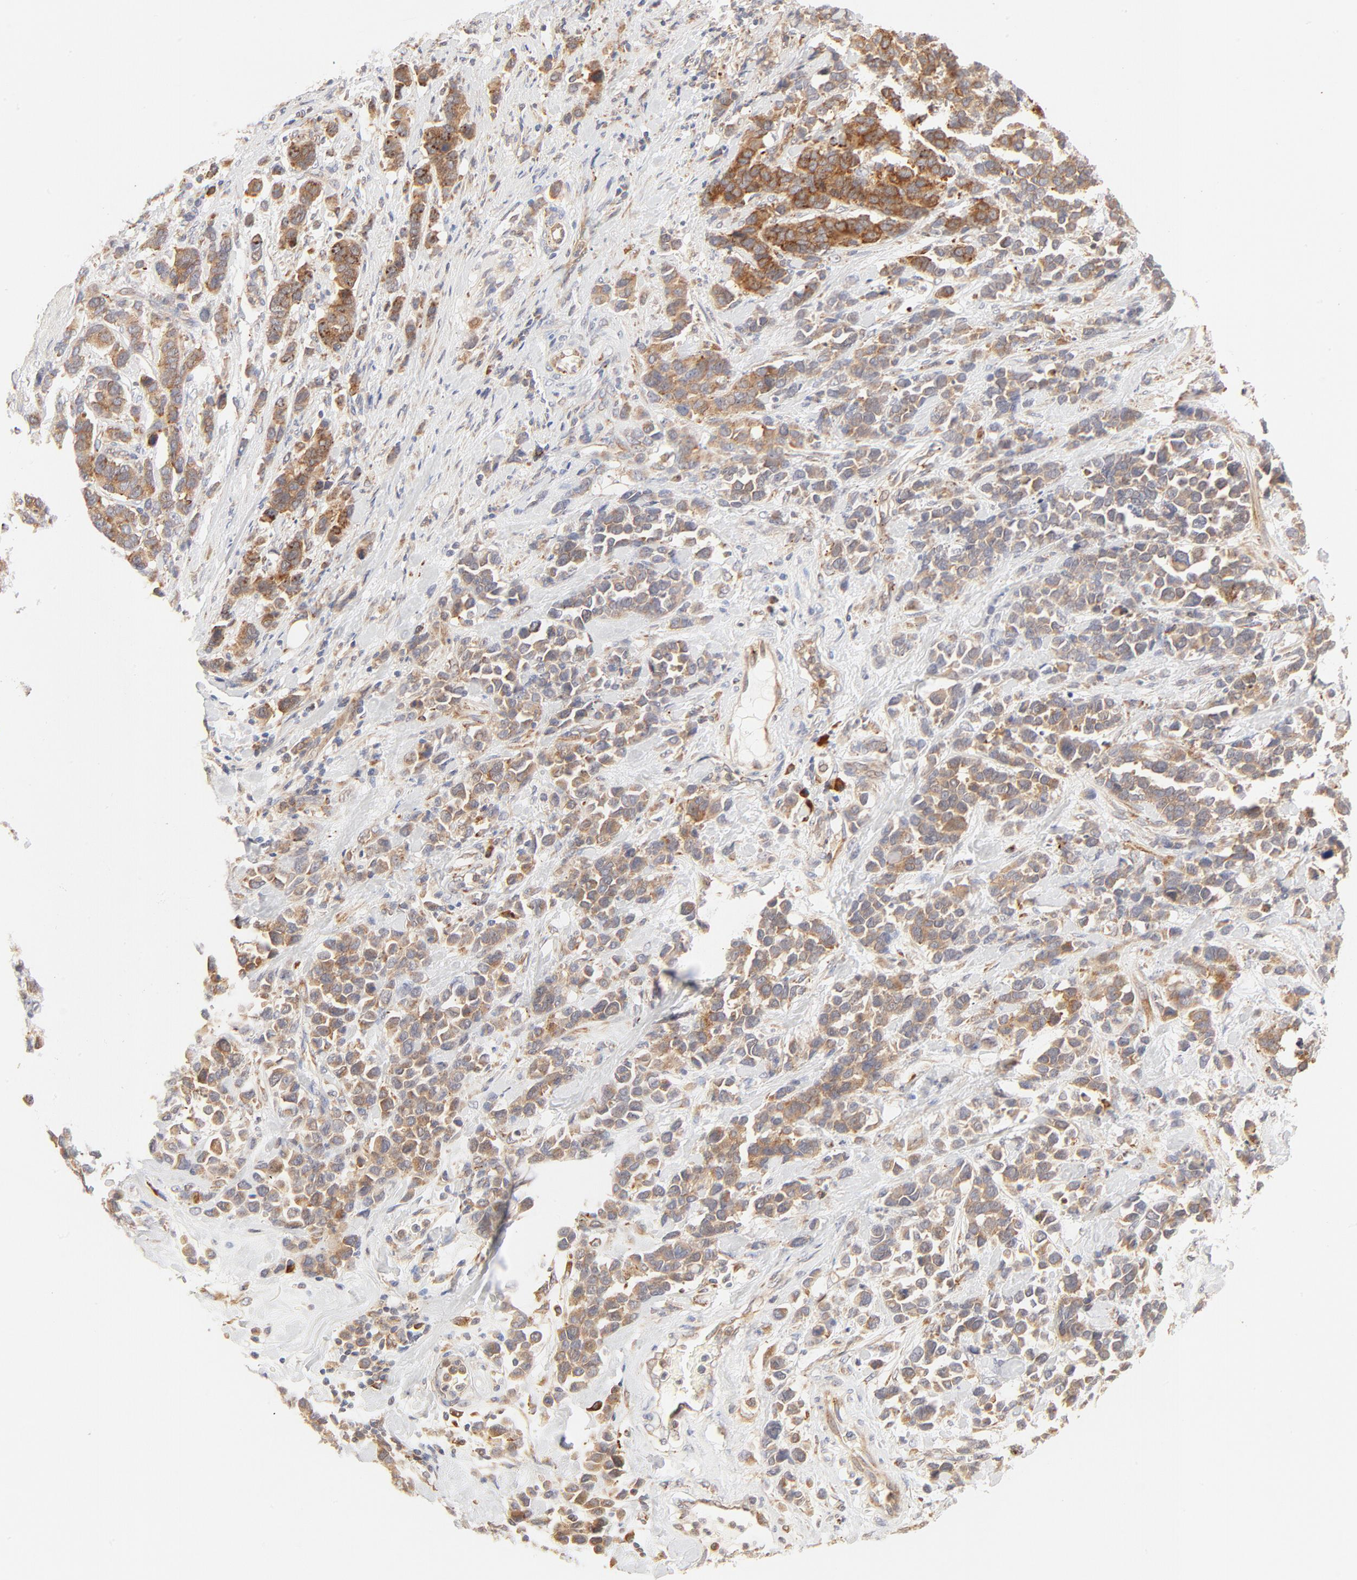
{"staining": {"intensity": "moderate", "quantity": ">75%", "location": "cytoplasmic/membranous"}, "tissue": "stomach cancer", "cell_type": "Tumor cells", "image_type": "cancer", "snomed": [{"axis": "morphology", "description": "Adenocarcinoma, NOS"}, {"axis": "topography", "description": "Stomach, upper"}], "caption": "IHC photomicrograph of neoplastic tissue: stomach adenocarcinoma stained using immunohistochemistry (IHC) shows medium levels of moderate protein expression localized specifically in the cytoplasmic/membranous of tumor cells, appearing as a cytoplasmic/membranous brown color.", "gene": "PARP12", "patient": {"sex": "male", "age": 71}}